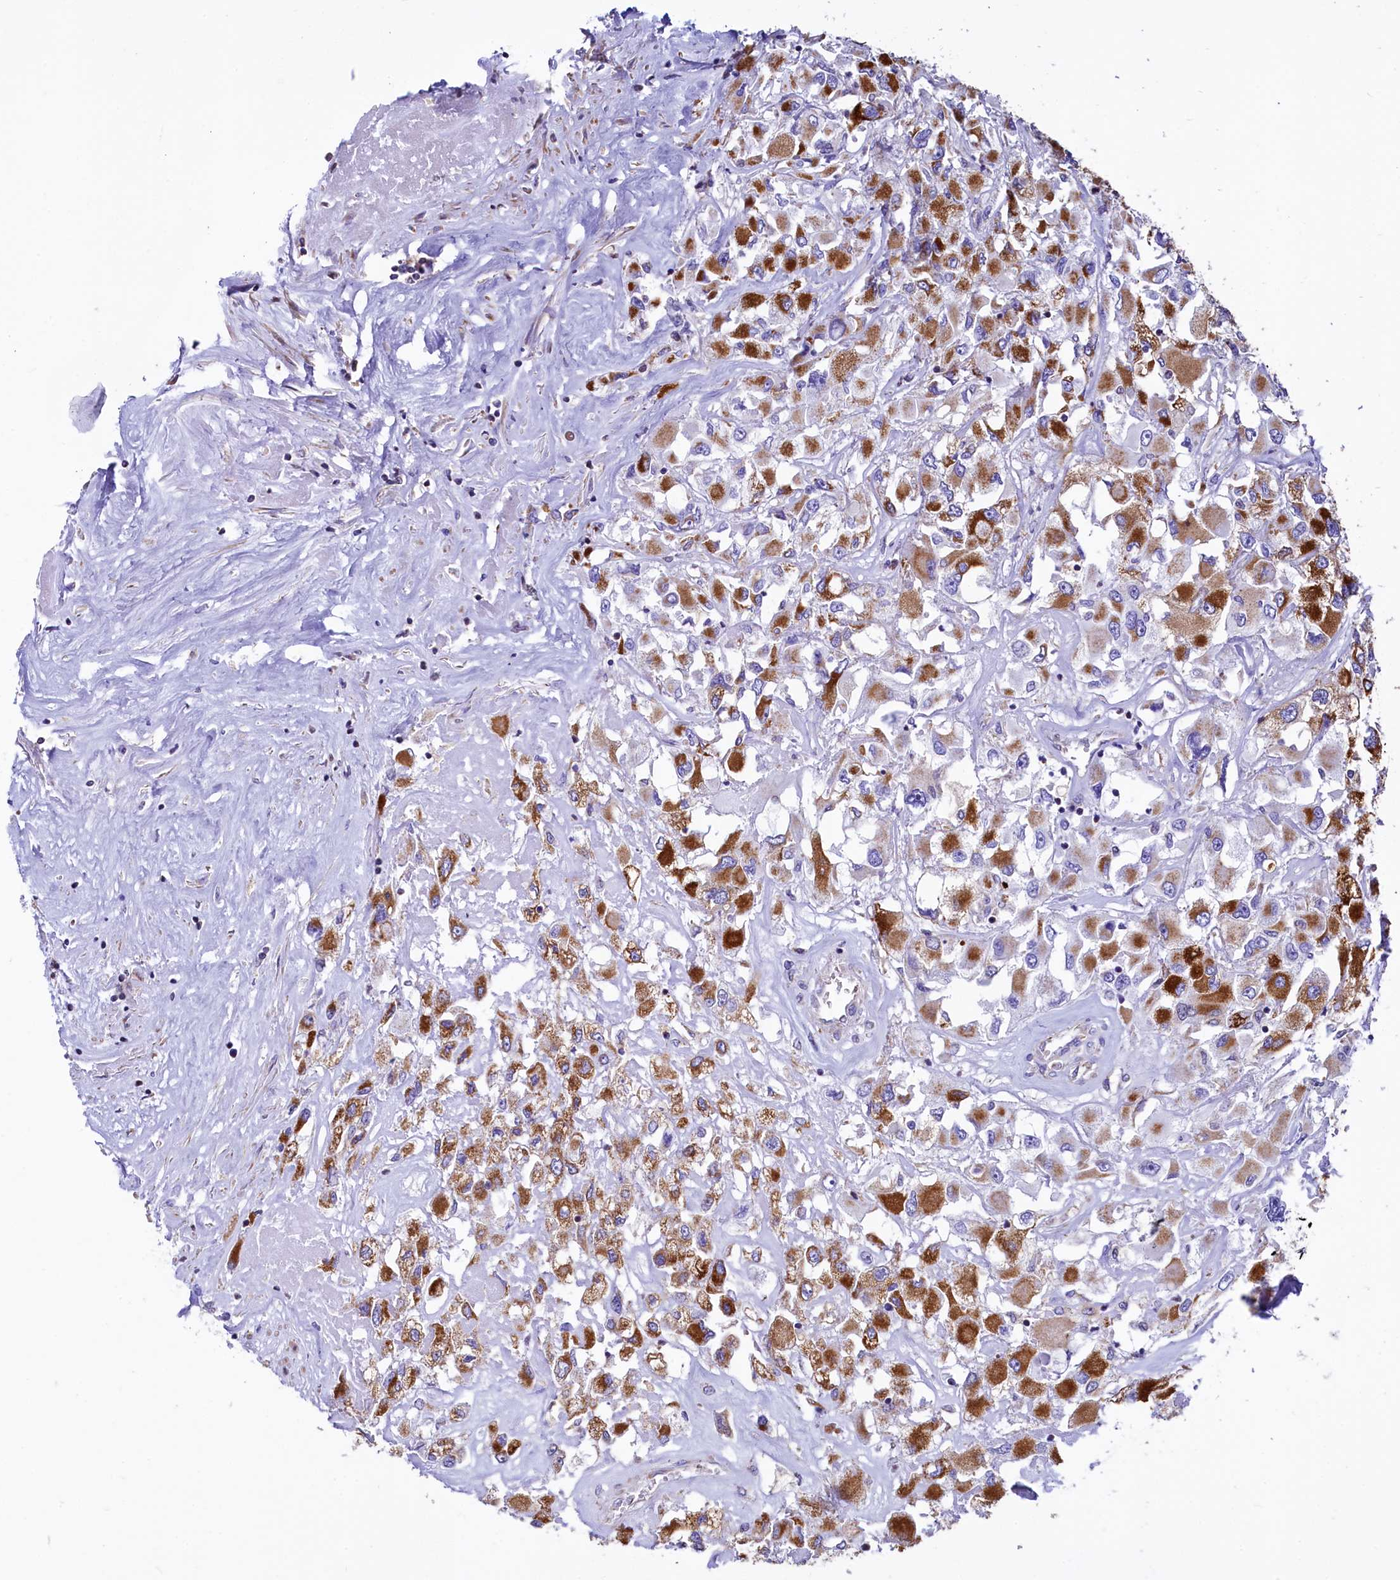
{"staining": {"intensity": "strong", "quantity": ">75%", "location": "cytoplasmic/membranous"}, "tissue": "renal cancer", "cell_type": "Tumor cells", "image_type": "cancer", "snomed": [{"axis": "morphology", "description": "Adenocarcinoma, NOS"}, {"axis": "topography", "description": "Kidney"}], "caption": "Renal adenocarcinoma was stained to show a protein in brown. There is high levels of strong cytoplasmic/membranous positivity in about >75% of tumor cells.", "gene": "VWCE", "patient": {"sex": "female", "age": 52}}